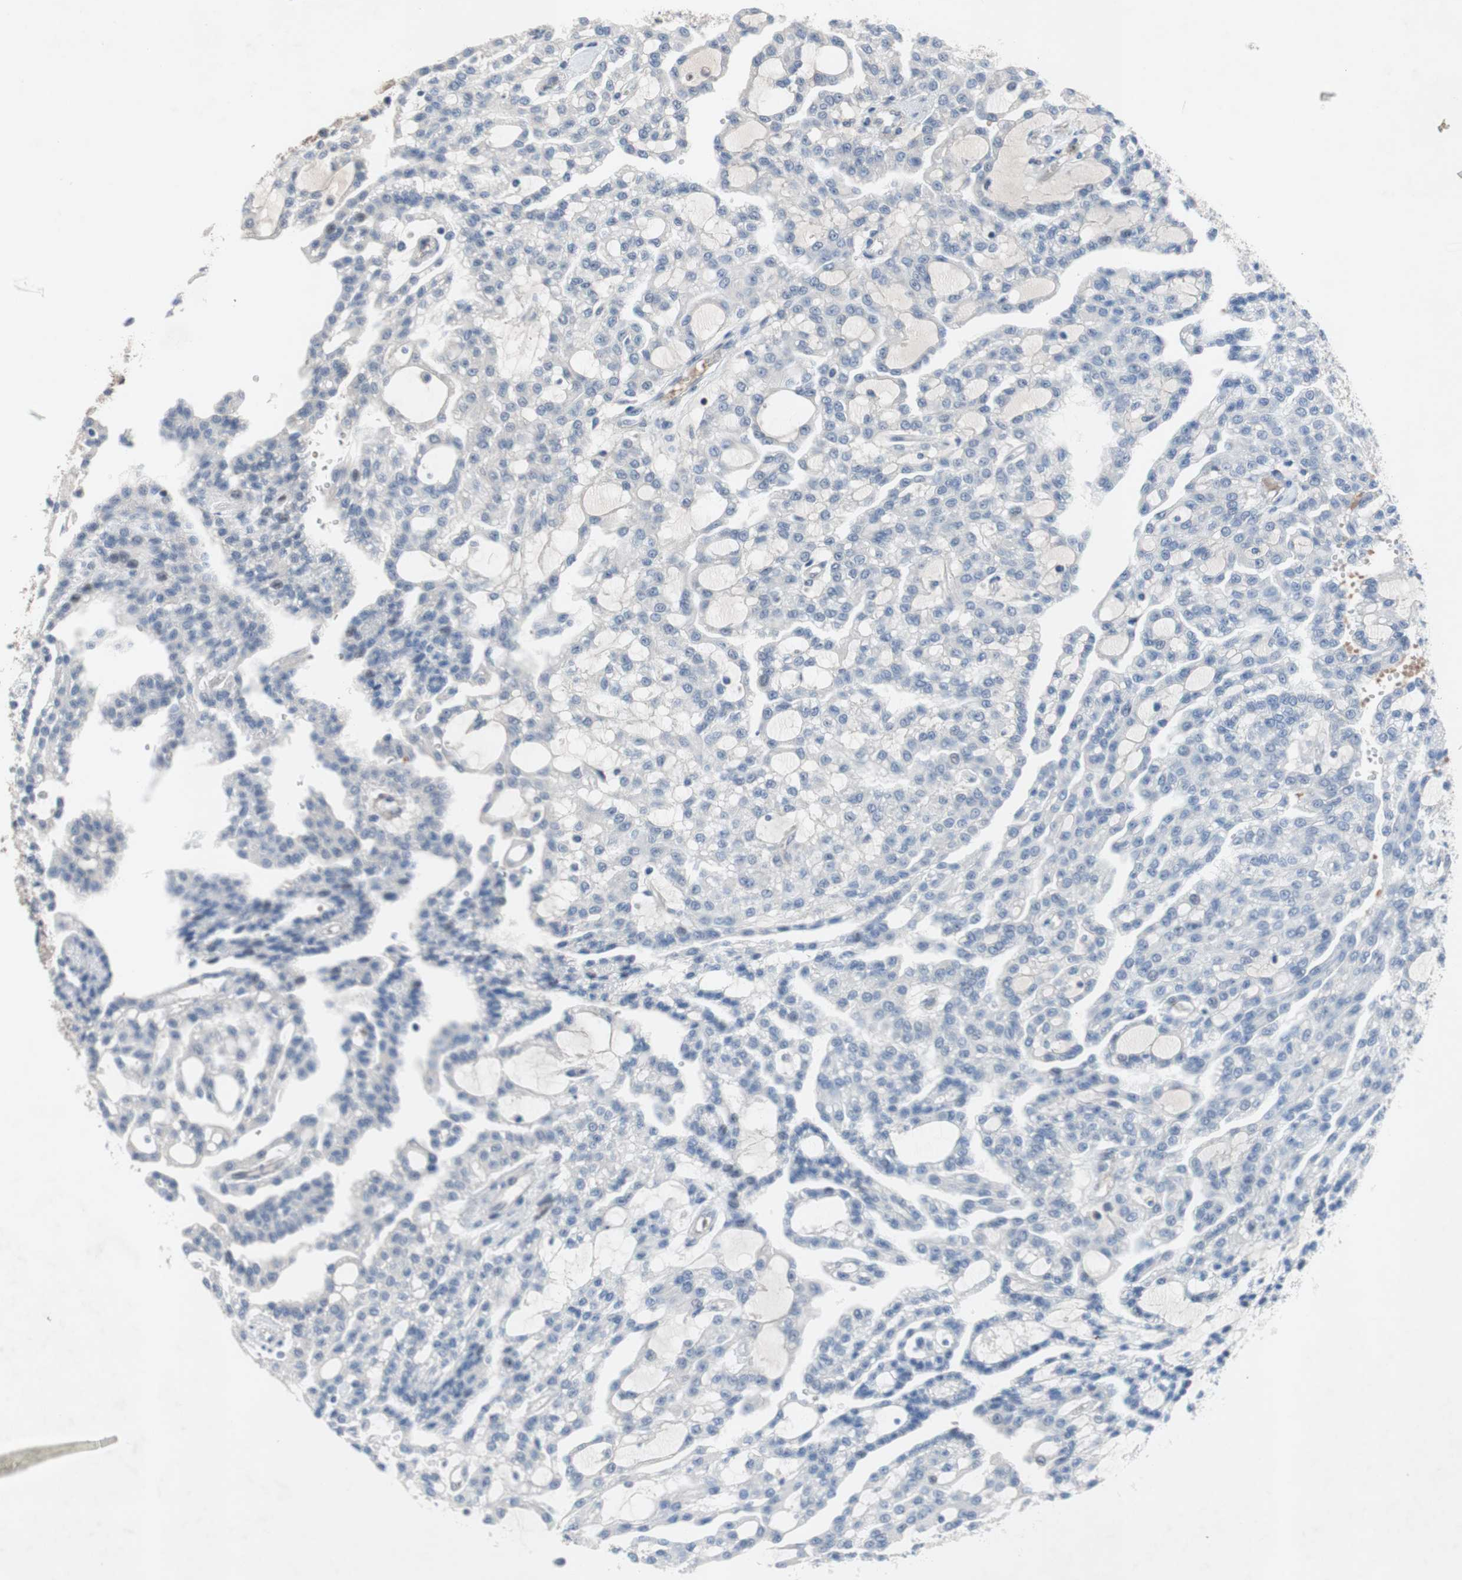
{"staining": {"intensity": "negative", "quantity": "none", "location": "none"}, "tissue": "renal cancer", "cell_type": "Tumor cells", "image_type": "cancer", "snomed": [{"axis": "morphology", "description": "Adenocarcinoma, NOS"}, {"axis": "topography", "description": "Kidney"}], "caption": "Tumor cells show no significant staining in renal cancer (adenocarcinoma).", "gene": "SOX7", "patient": {"sex": "male", "age": 63}}